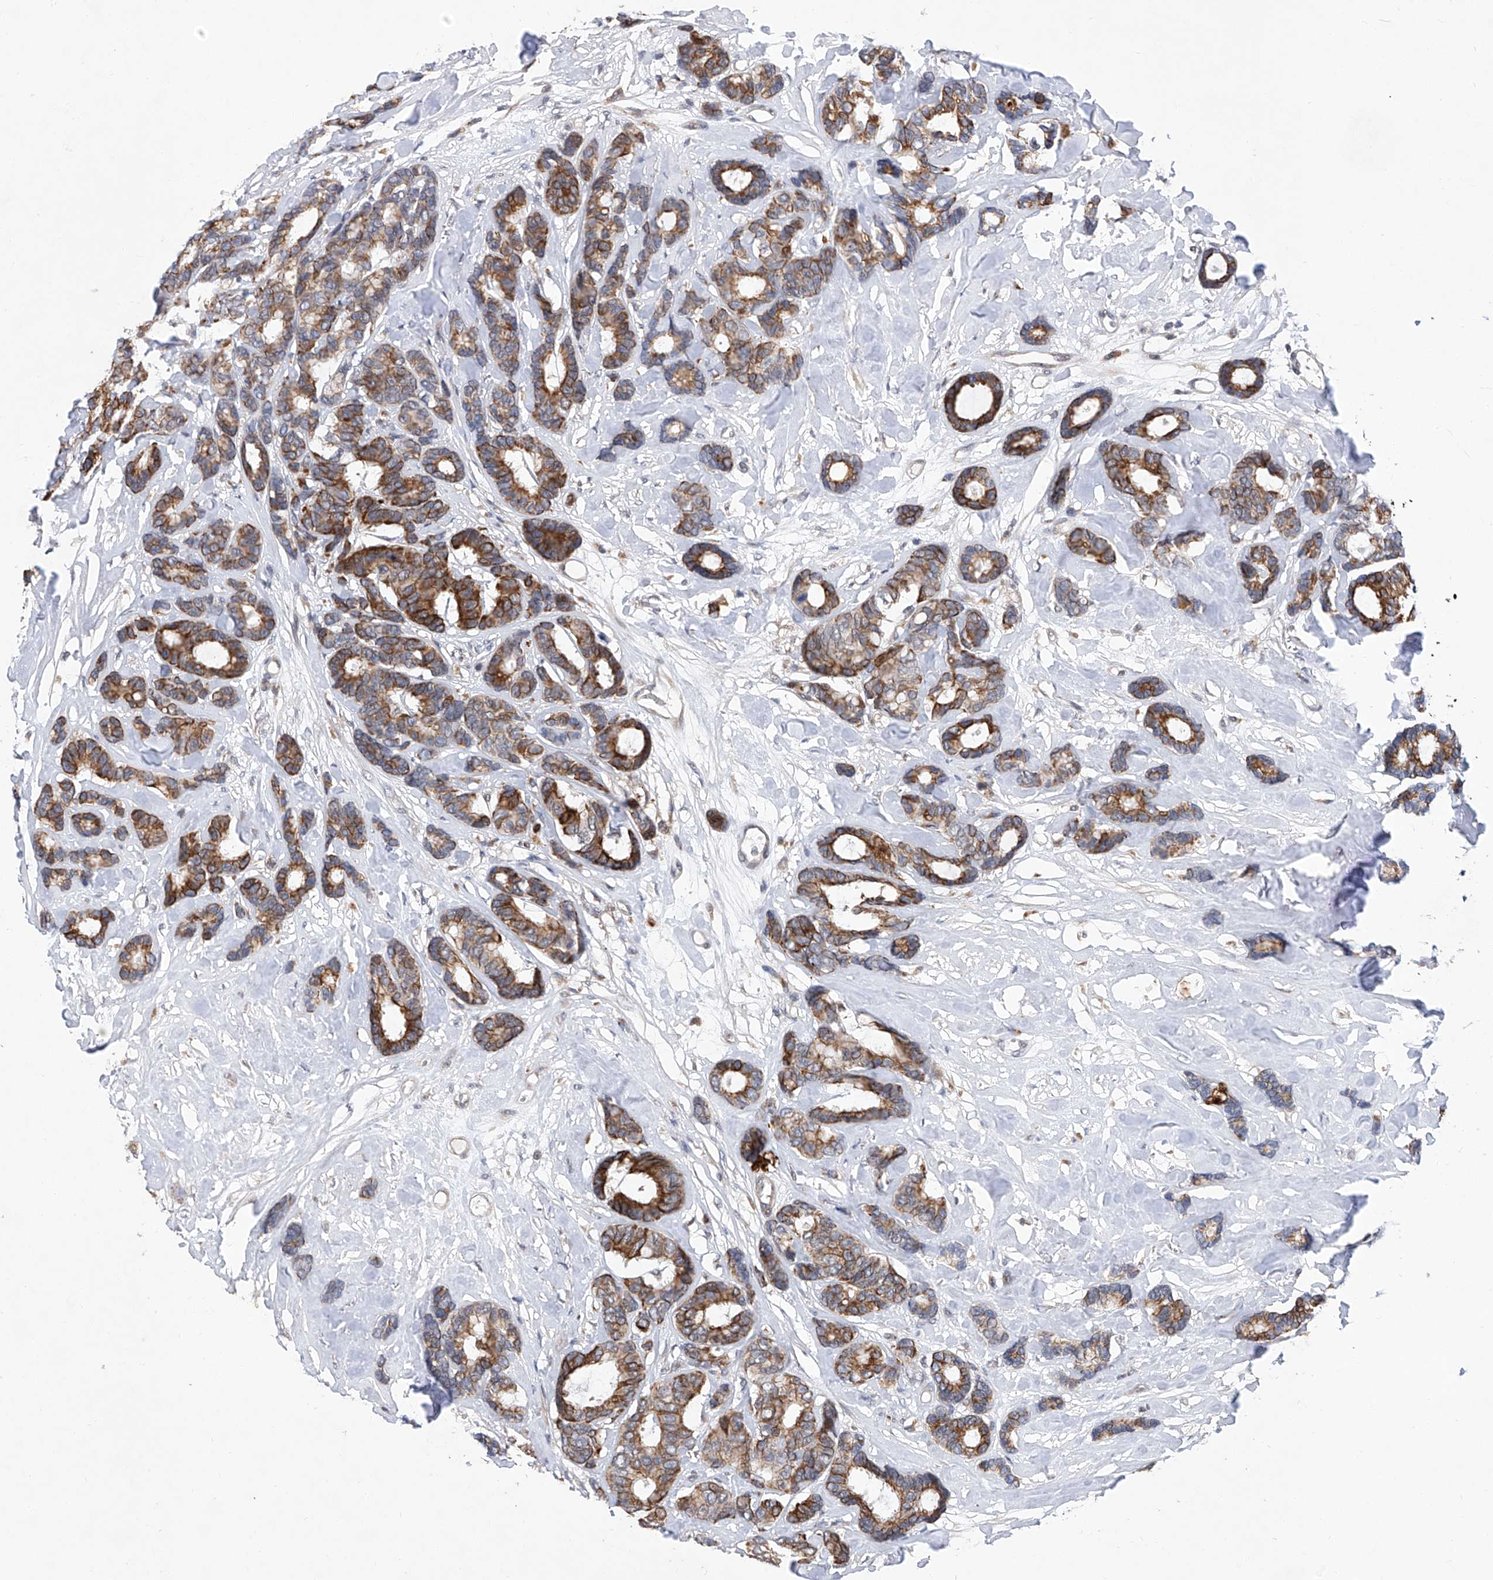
{"staining": {"intensity": "moderate", "quantity": ">75%", "location": "cytoplasmic/membranous"}, "tissue": "breast cancer", "cell_type": "Tumor cells", "image_type": "cancer", "snomed": [{"axis": "morphology", "description": "Duct carcinoma"}, {"axis": "topography", "description": "Breast"}], "caption": "Protein staining of intraductal carcinoma (breast) tissue shows moderate cytoplasmic/membranous positivity in approximately >75% of tumor cells.", "gene": "FARP2", "patient": {"sex": "female", "age": 87}}